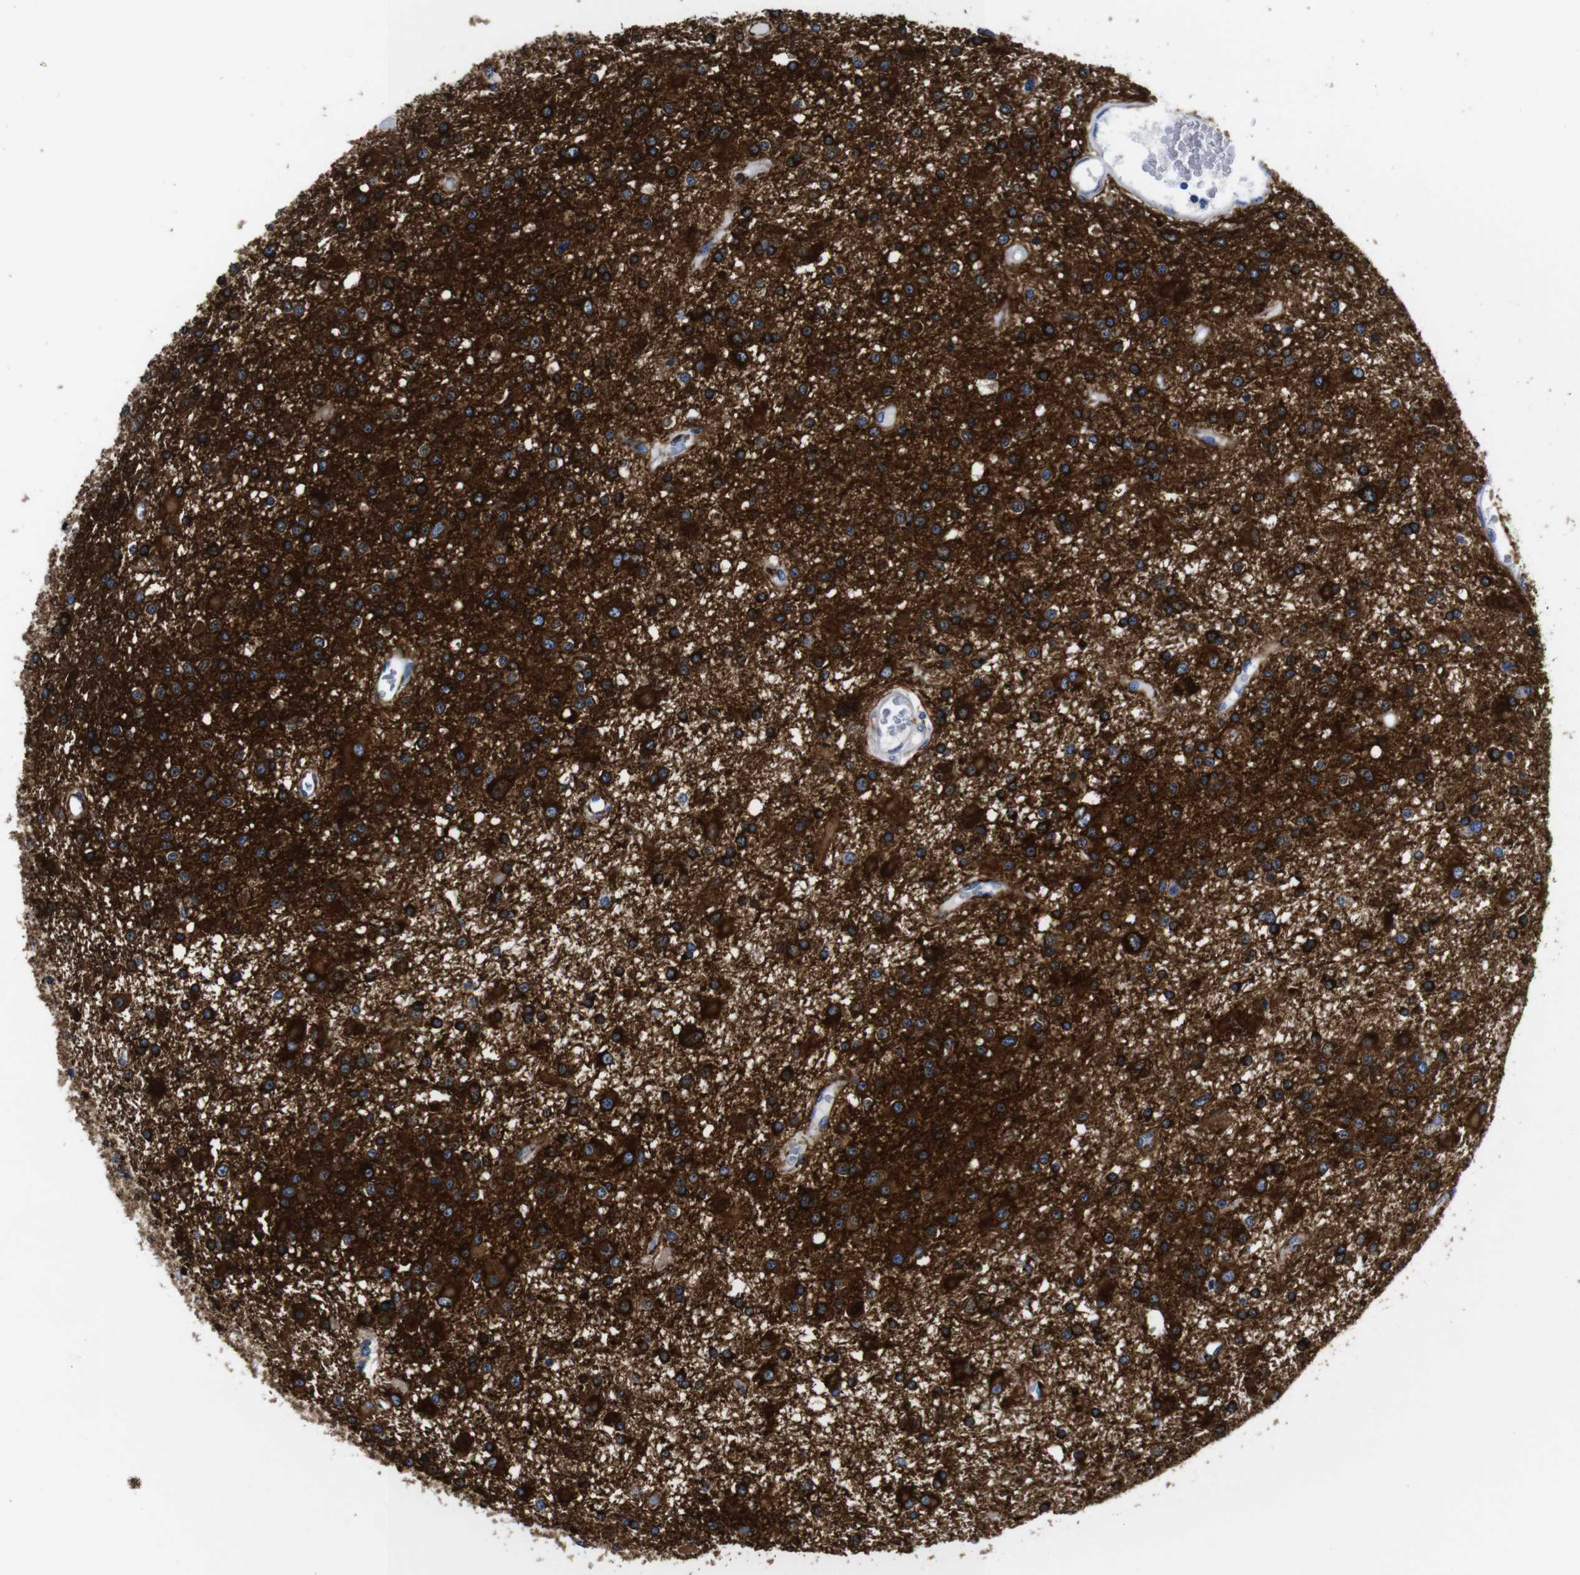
{"staining": {"intensity": "strong", "quantity": ">75%", "location": "cytoplasmic/membranous"}, "tissue": "glioma", "cell_type": "Tumor cells", "image_type": "cancer", "snomed": [{"axis": "morphology", "description": "Glioma, malignant, Low grade"}, {"axis": "topography", "description": "Brain"}], "caption": "This micrograph demonstrates glioma stained with immunohistochemistry (IHC) to label a protein in brown. The cytoplasmic/membranous of tumor cells show strong positivity for the protein. Nuclei are counter-stained blue.", "gene": "LRIG1", "patient": {"sex": "male", "age": 58}}